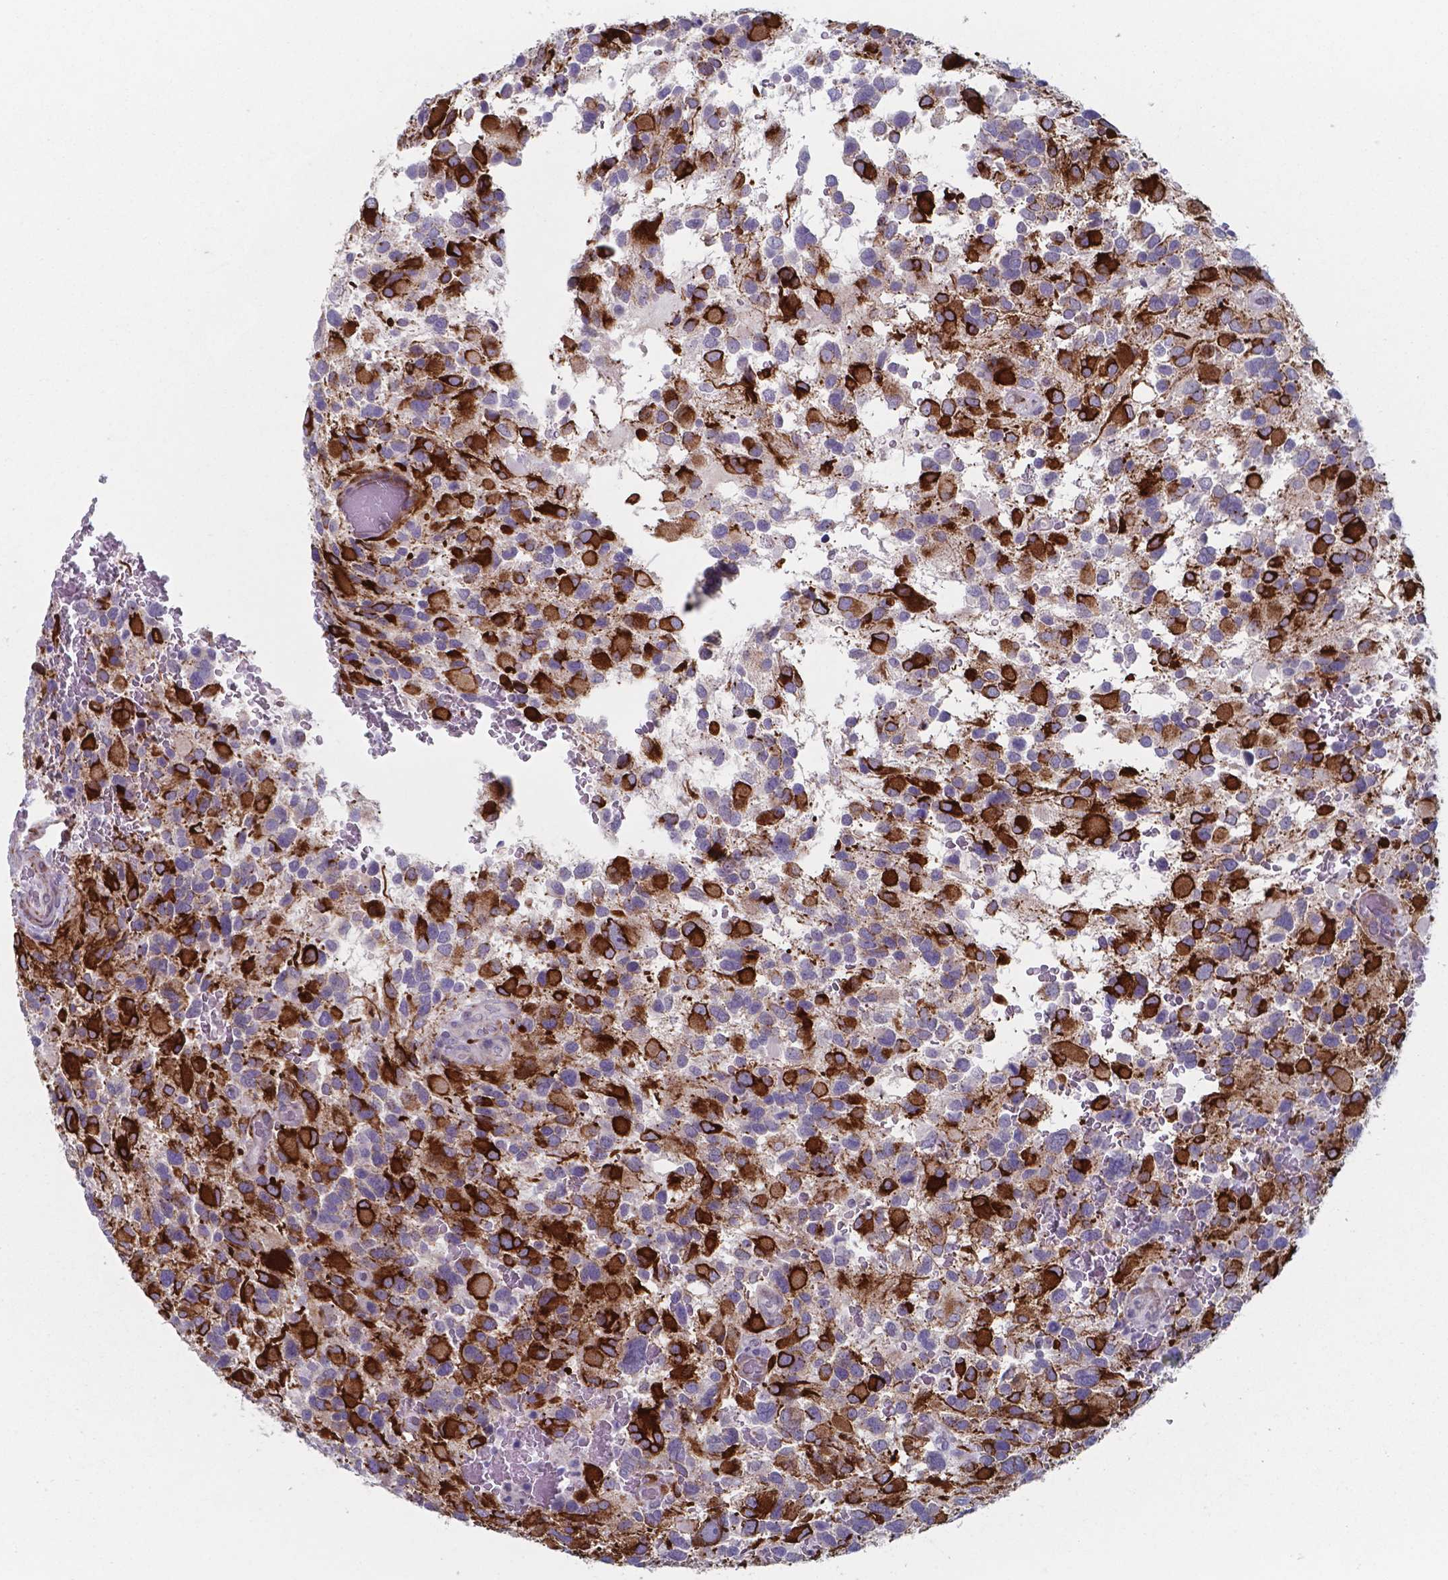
{"staining": {"intensity": "strong", "quantity": "25%-75%", "location": "cytoplasmic/membranous"}, "tissue": "glioma", "cell_type": "Tumor cells", "image_type": "cancer", "snomed": [{"axis": "morphology", "description": "Glioma, malignant, Low grade"}, {"axis": "topography", "description": "Brain"}], "caption": "Protein analysis of malignant low-grade glioma tissue displays strong cytoplasmic/membranous staining in about 25%-75% of tumor cells.", "gene": "PLA2R1", "patient": {"sex": "female", "age": 32}}